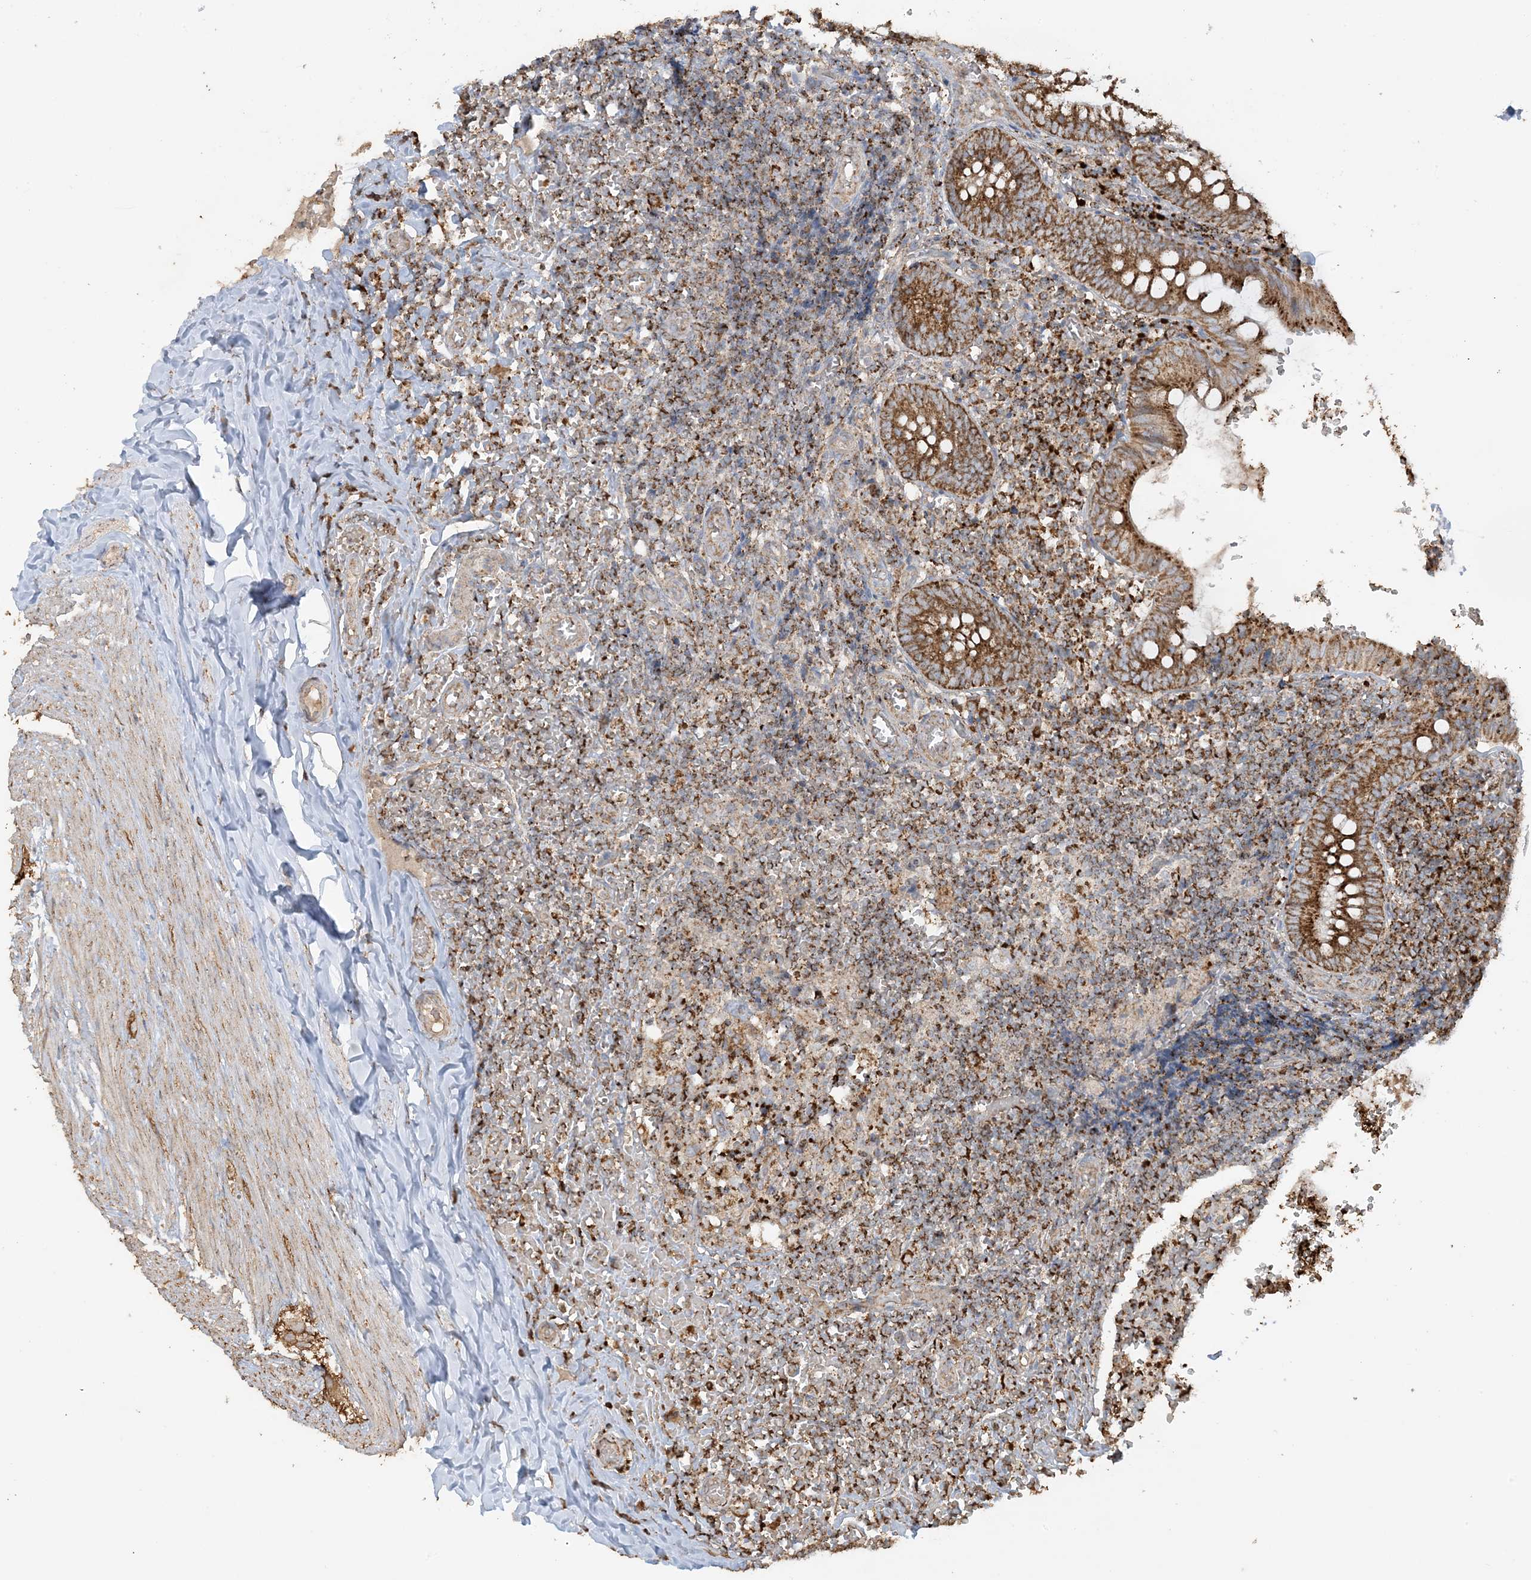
{"staining": {"intensity": "moderate", "quantity": ">75%", "location": "cytoplasmic/membranous"}, "tissue": "appendix", "cell_type": "Glandular cells", "image_type": "normal", "snomed": [{"axis": "morphology", "description": "Normal tissue, NOS"}, {"axis": "topography", "description": "Appendix"}], "caption": "Protein expression by immunohistochemistry displays moderate cytoplasmic/membranous expression in approximately >75% of glandular cells in unremarkable appendix.", "gene": "AGA", "patient": {"sex": "male", "age": 8}}